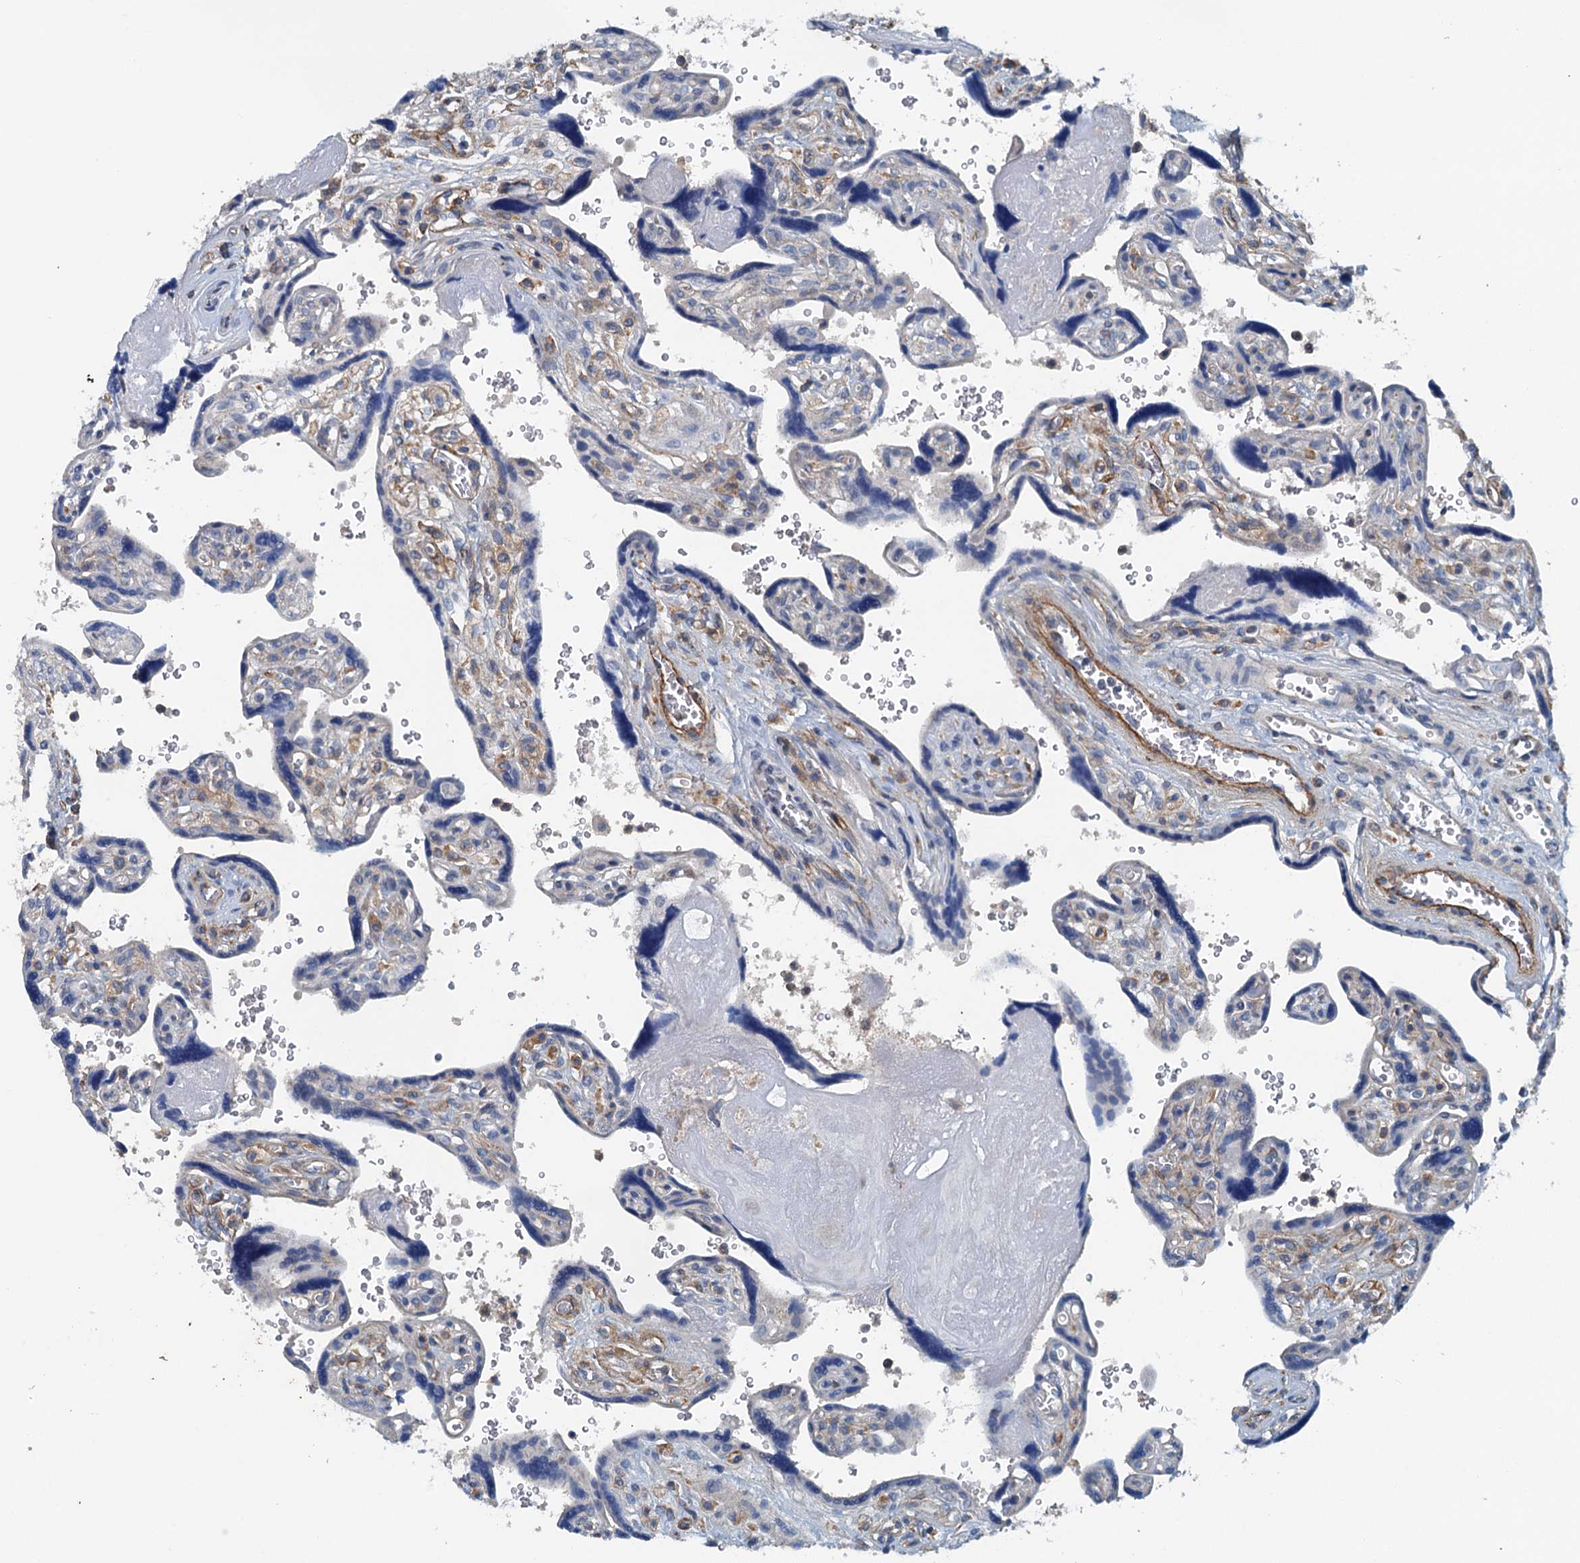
{"staining": {"intensity": "negative", "quantity": "none", "location": "none"}, "tissue": "placenta", "cell_type": "Trophoblastic cells", "image_type": "normal", "snomed": [{"axis": "morphology", "description": "Normal tissue, NOS"}, {"axis": "topography", "description": "Placenta"}], "caption": "DAB (3,3'-diaminobenzidine) immunohistochemical staining of benign placenta displays no significant expression in trophoblastic cells. (Brightfield microscopy of DAB (3,3'-diaminobenzidine) IHC at high magnification).", "gene": "THAP10", "patient": {"sex": "female", "age": 39}}